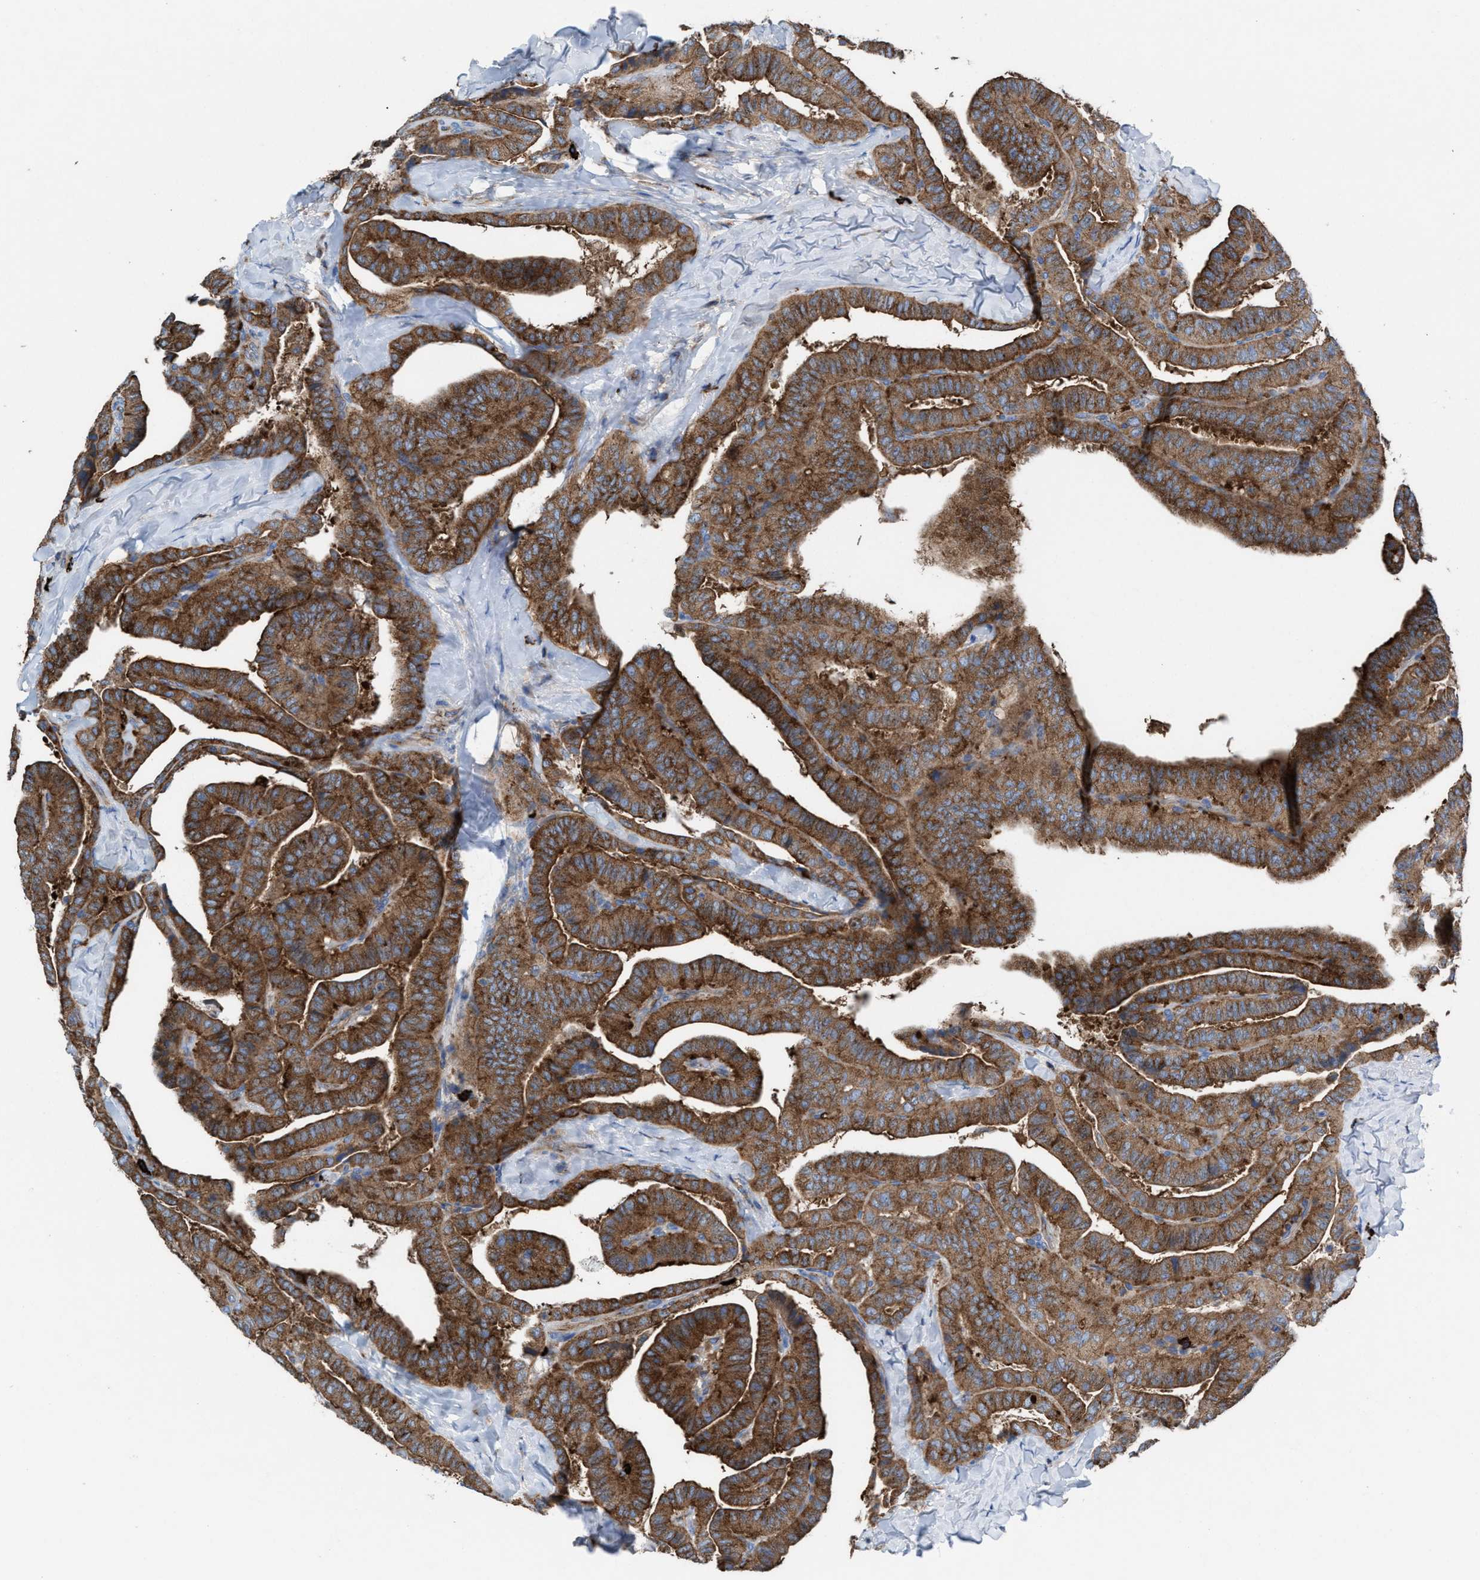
{"staining": {"intensity": "moderate", "quantity": ">75%", "location": "cytoplasmic/membranous"}, "tissue": "thyroid cancer", "cell_type": "Tumor cells", "image_type": "cancer", "snomed": [{"axis": "morphology", "description": "Papillary adenocarcinoma, NOS"}, {"axis": "topography", "description": "Thyroid gland"}], "caption": "Thyroid cancer (papillary adenocarcinoma) tissue displays moderate cytoplasmic/membranous staining in approximately >75% of tumor cells, visualized by immunohistochemistry.", "gene": "NYAP1", "patient": {"sex": "male", "age": 77}}